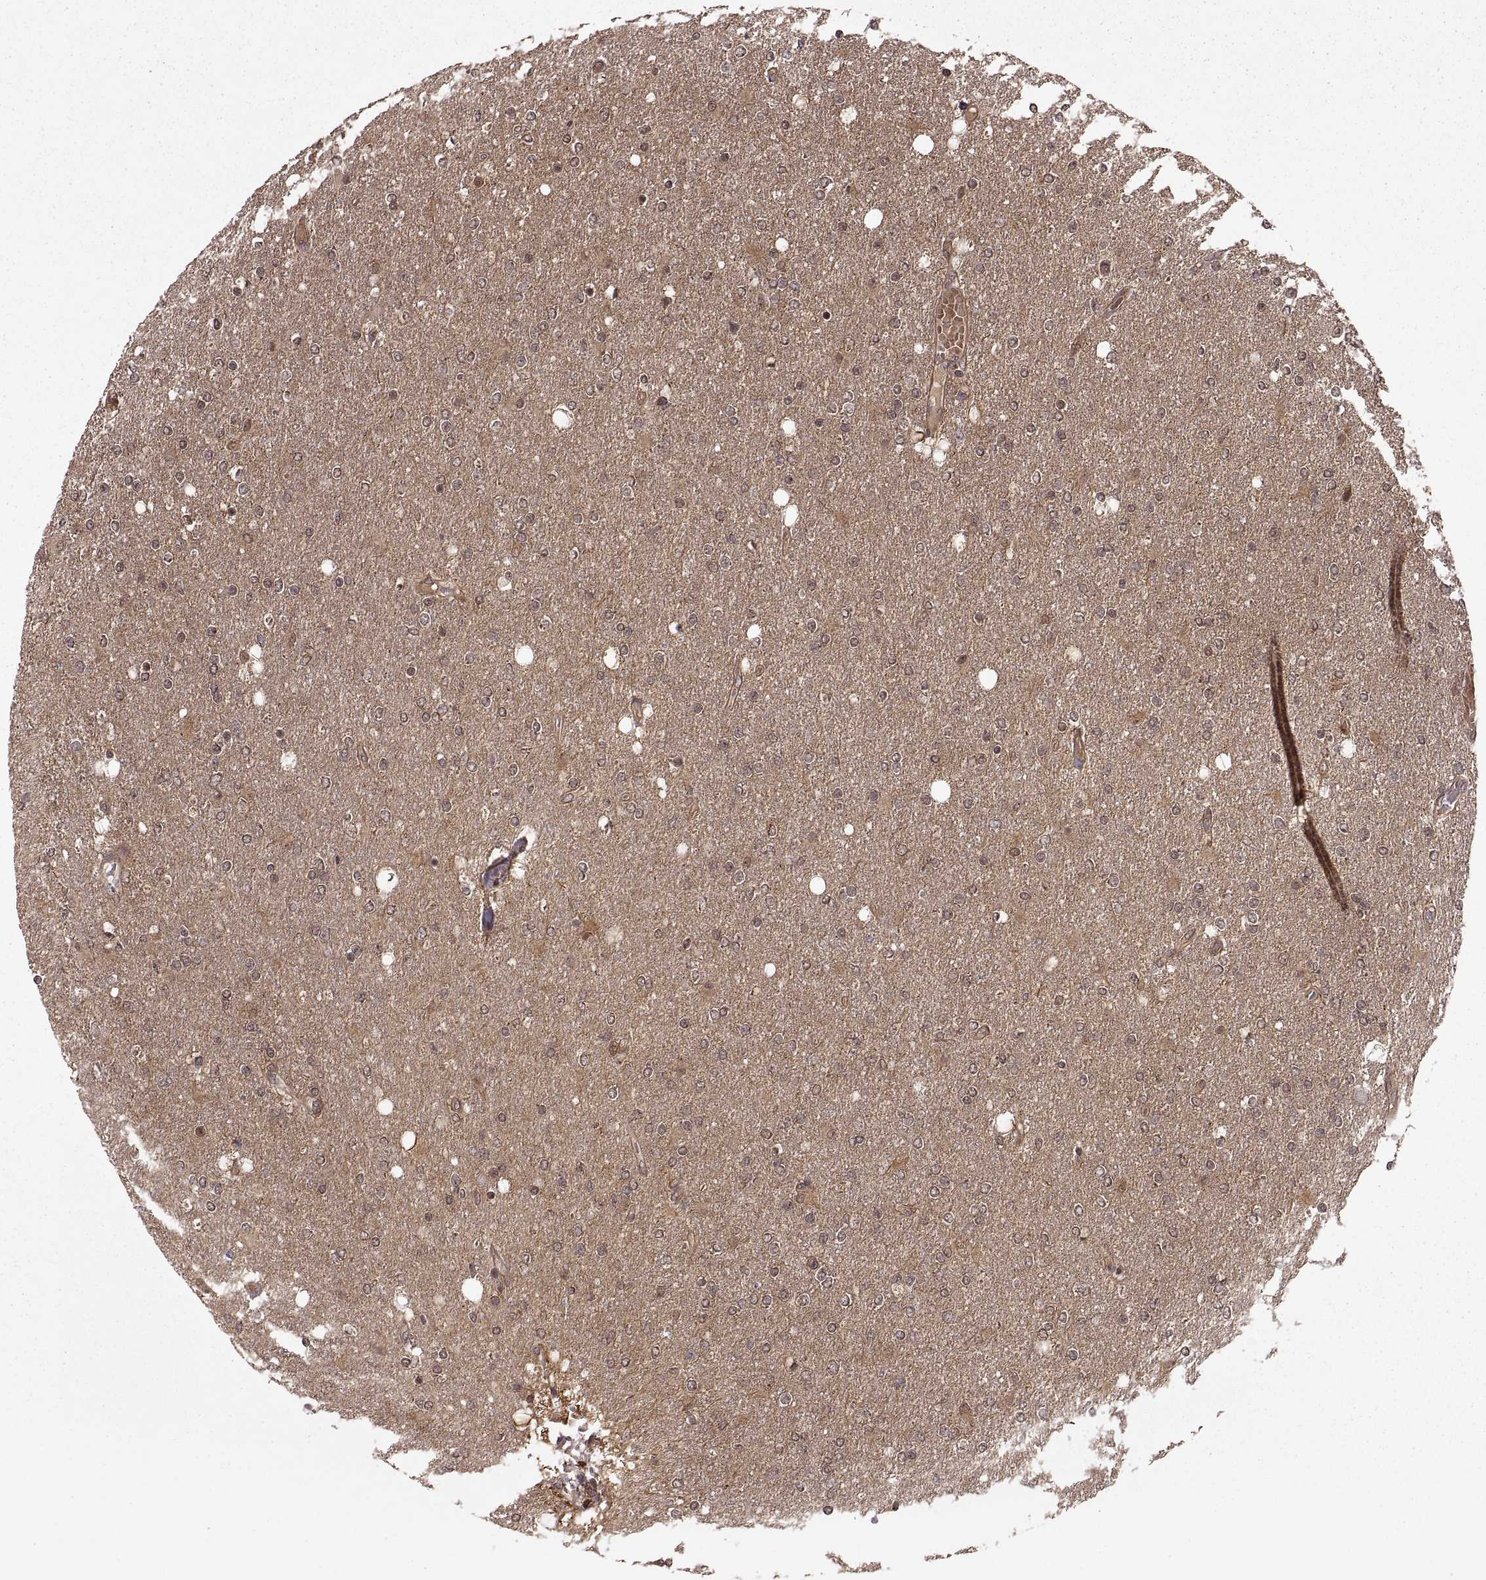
{"staining": {"intensity": "moderate", "quantity": ">75%", "location": "cytoplasmic/membranous"}, "tissue": "glioma", "cell_type": "Tumor cells", "image_type": "cancer", "snomed": [{"axis": "morphology", "description": "Glioma, malignant, High grade"}, {"axis": "topography", "description": "Cerebral cortex"}], "caption": "This is an image of IHC staining of malignant glioma (high-grade), which shows moderate staining in the cytoplasmic/membranous of tumor cells.", "gene": "DEDD", "patient": {"sex": "male", "age": 70}}